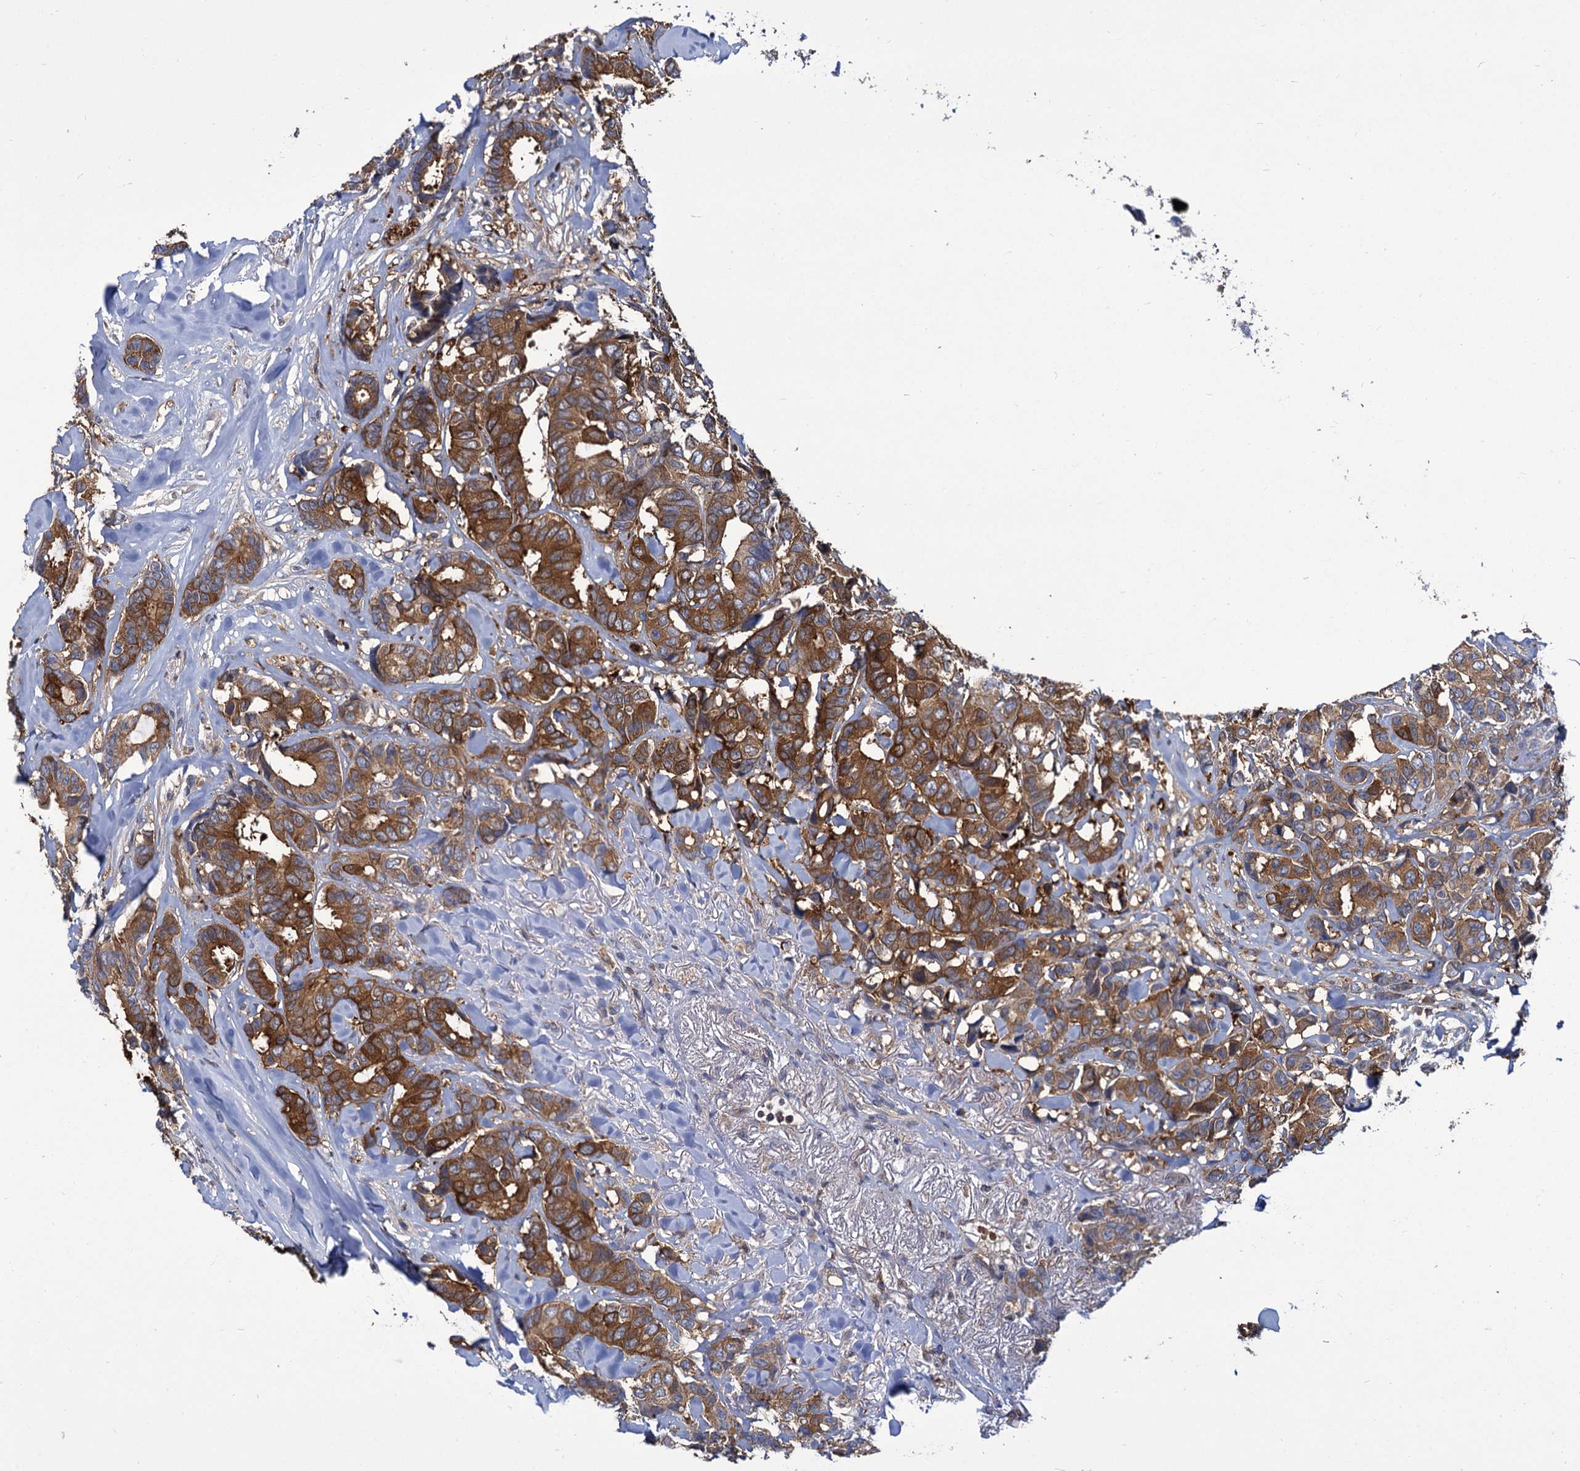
{"staining": {"intensity": "strong", "quantity": ">75%", "location": "cytoplasmic/membranous"}, "tissue": "breast cancer", "cell_type": "Tumor cells", "image_type": "cancer", "snomed": [{"axis": "morphology", "description": "Duct carcinoma"}, {"axis": "topography", "description": "Breast"}], "caption": "High-magnification brightfield microscopy of breast invasive ductal carcinoma stained with DAB (3,3'-diaminobenzidine) (brown) and counterstained with hematoxylin (blue). tumor cells exhibit strong cytoplasmic/membranous expression is appreciated in about>75% of cells.", "gene": "GCLC", "patient": {"sex": "female", "age": 87}}